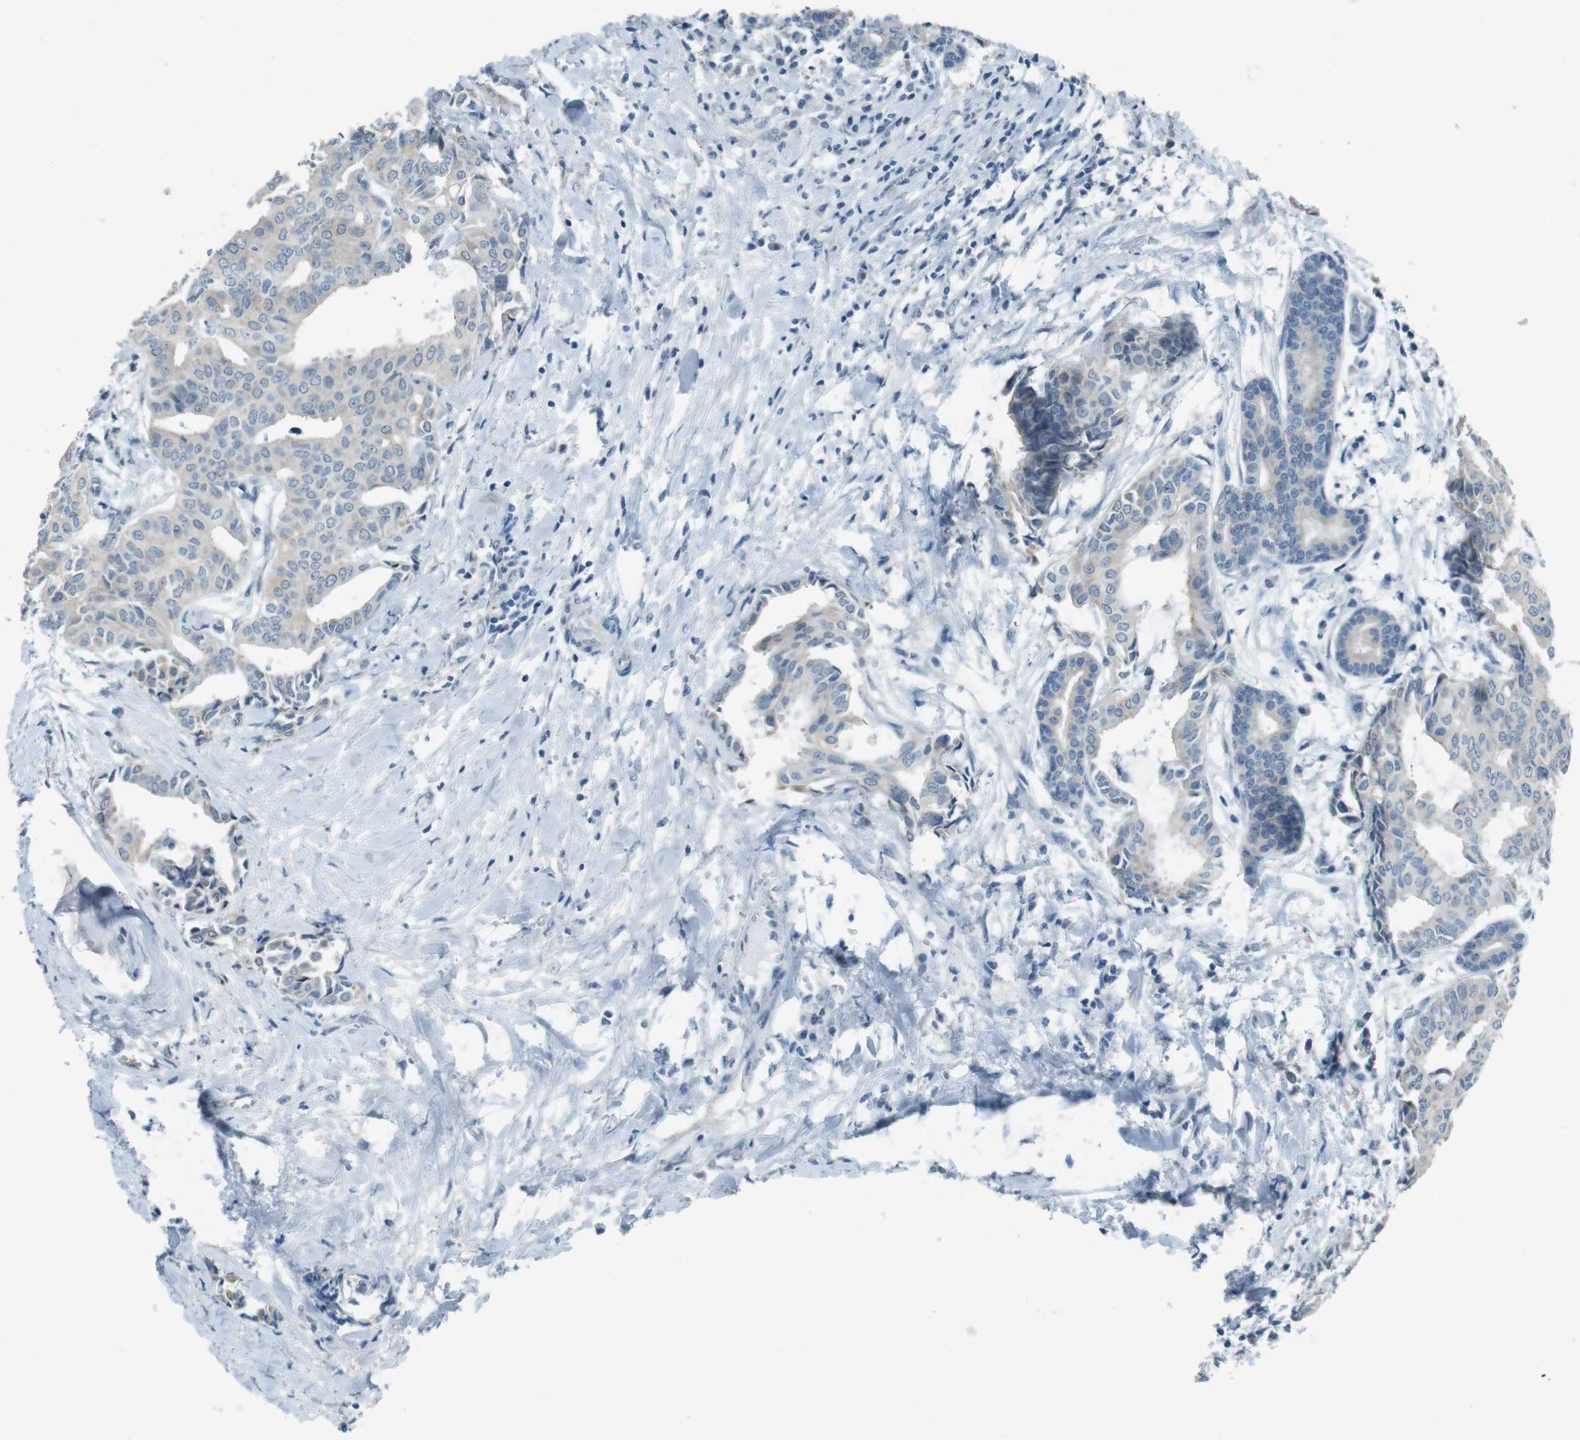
{"staining": {"intensity": "moderate", "quantity": "<25%", "location": "cytoplasmic/membranous"}, "tissue": "head and neck cancer", "cell_type": "Tumor cells", "image_type": "cancer", "snomed": [{"axis": "morphology", "description": "Adenocarcinoma, NOS"}, {"axis": "topography", "description": "Salivary gland"}, {"axis": "topography", "description": "Head-Neck"}], "caption": "Protein staining of head and neck adenocarcinoma tissue reveals moderate cytoplasmic/membranous staining in about <25% of tumor cells.", "gene": "ENTPD7", "patient": {"sex": "female", "age": 59}}